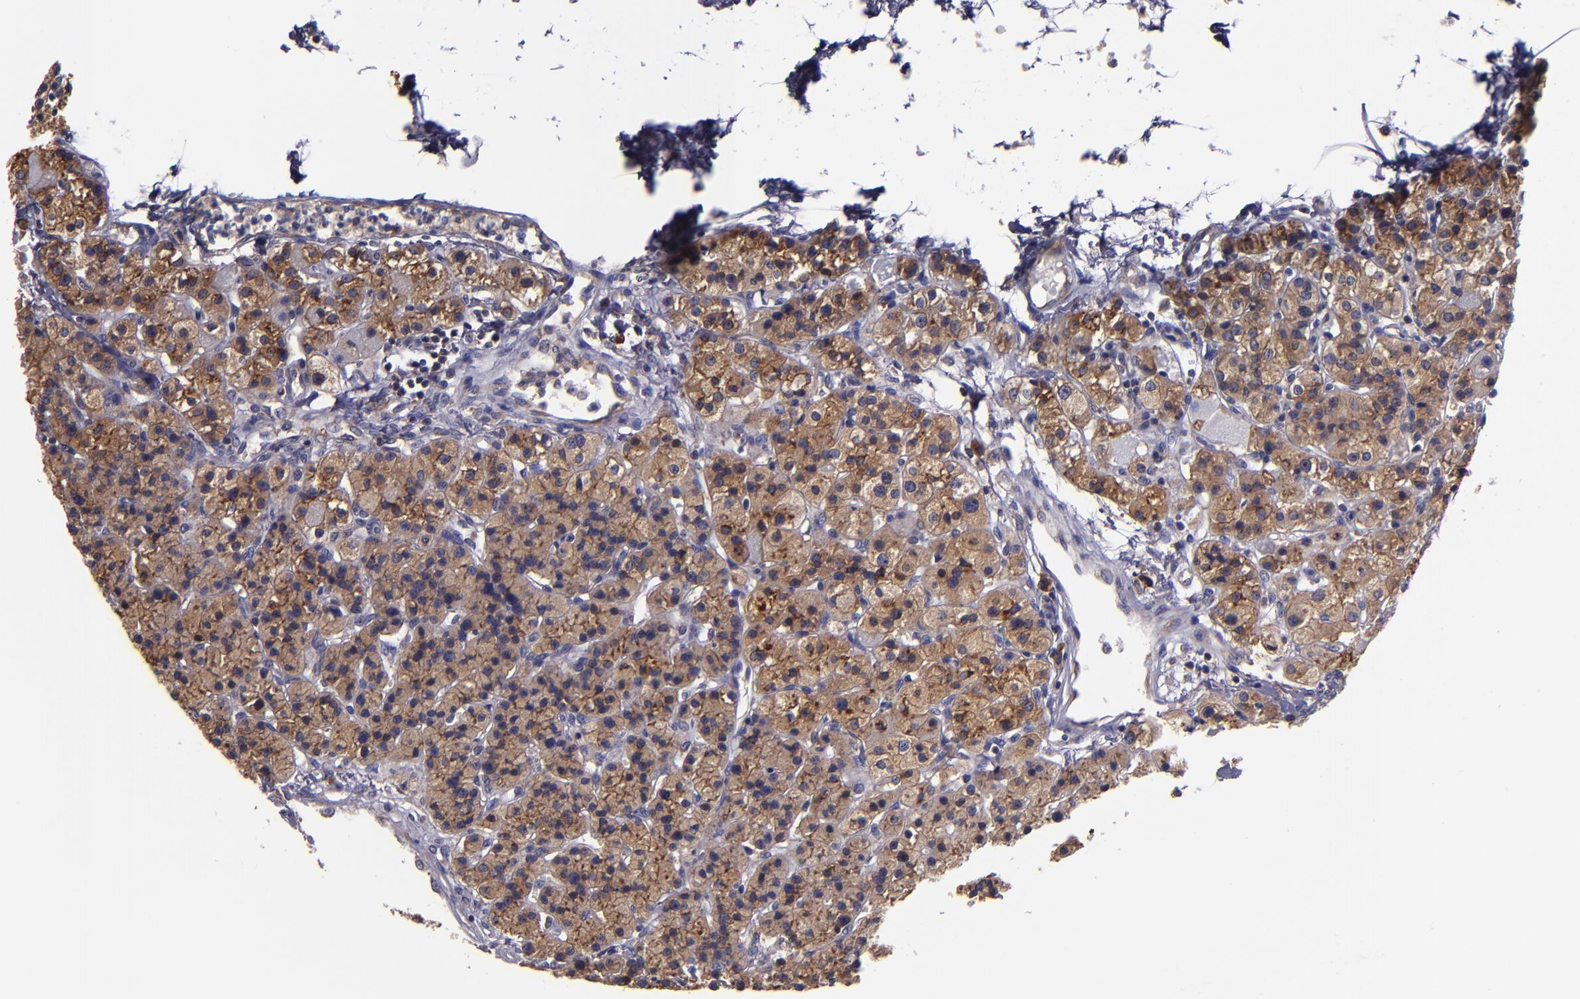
{"staining": {"intensity": "weak", "quantity": ">75%", "location": "cytoplasmic/membranous"}, "tissue": "parathyroid gland", "cell_type": "Glandular cells", "image_type": "normal", "snomed": [{"axis": "morphology", "description": "Normal tissue, NOS"}, {"axis": "topography", "description": "Parathyroid gland"}], "caption": "Immunohistochemical staining of normal parathyroid gland demonstrates >75% levels of weak cytoplasmic/membranous protein positivity in about >75% of glandular cells. The staining was performed using DAB, with brown indicating positive protein expression. Nuclei are stained blue with hematoxylin.", "gene": "CARS1", "patient": {"sex": "female", "age": 58}}